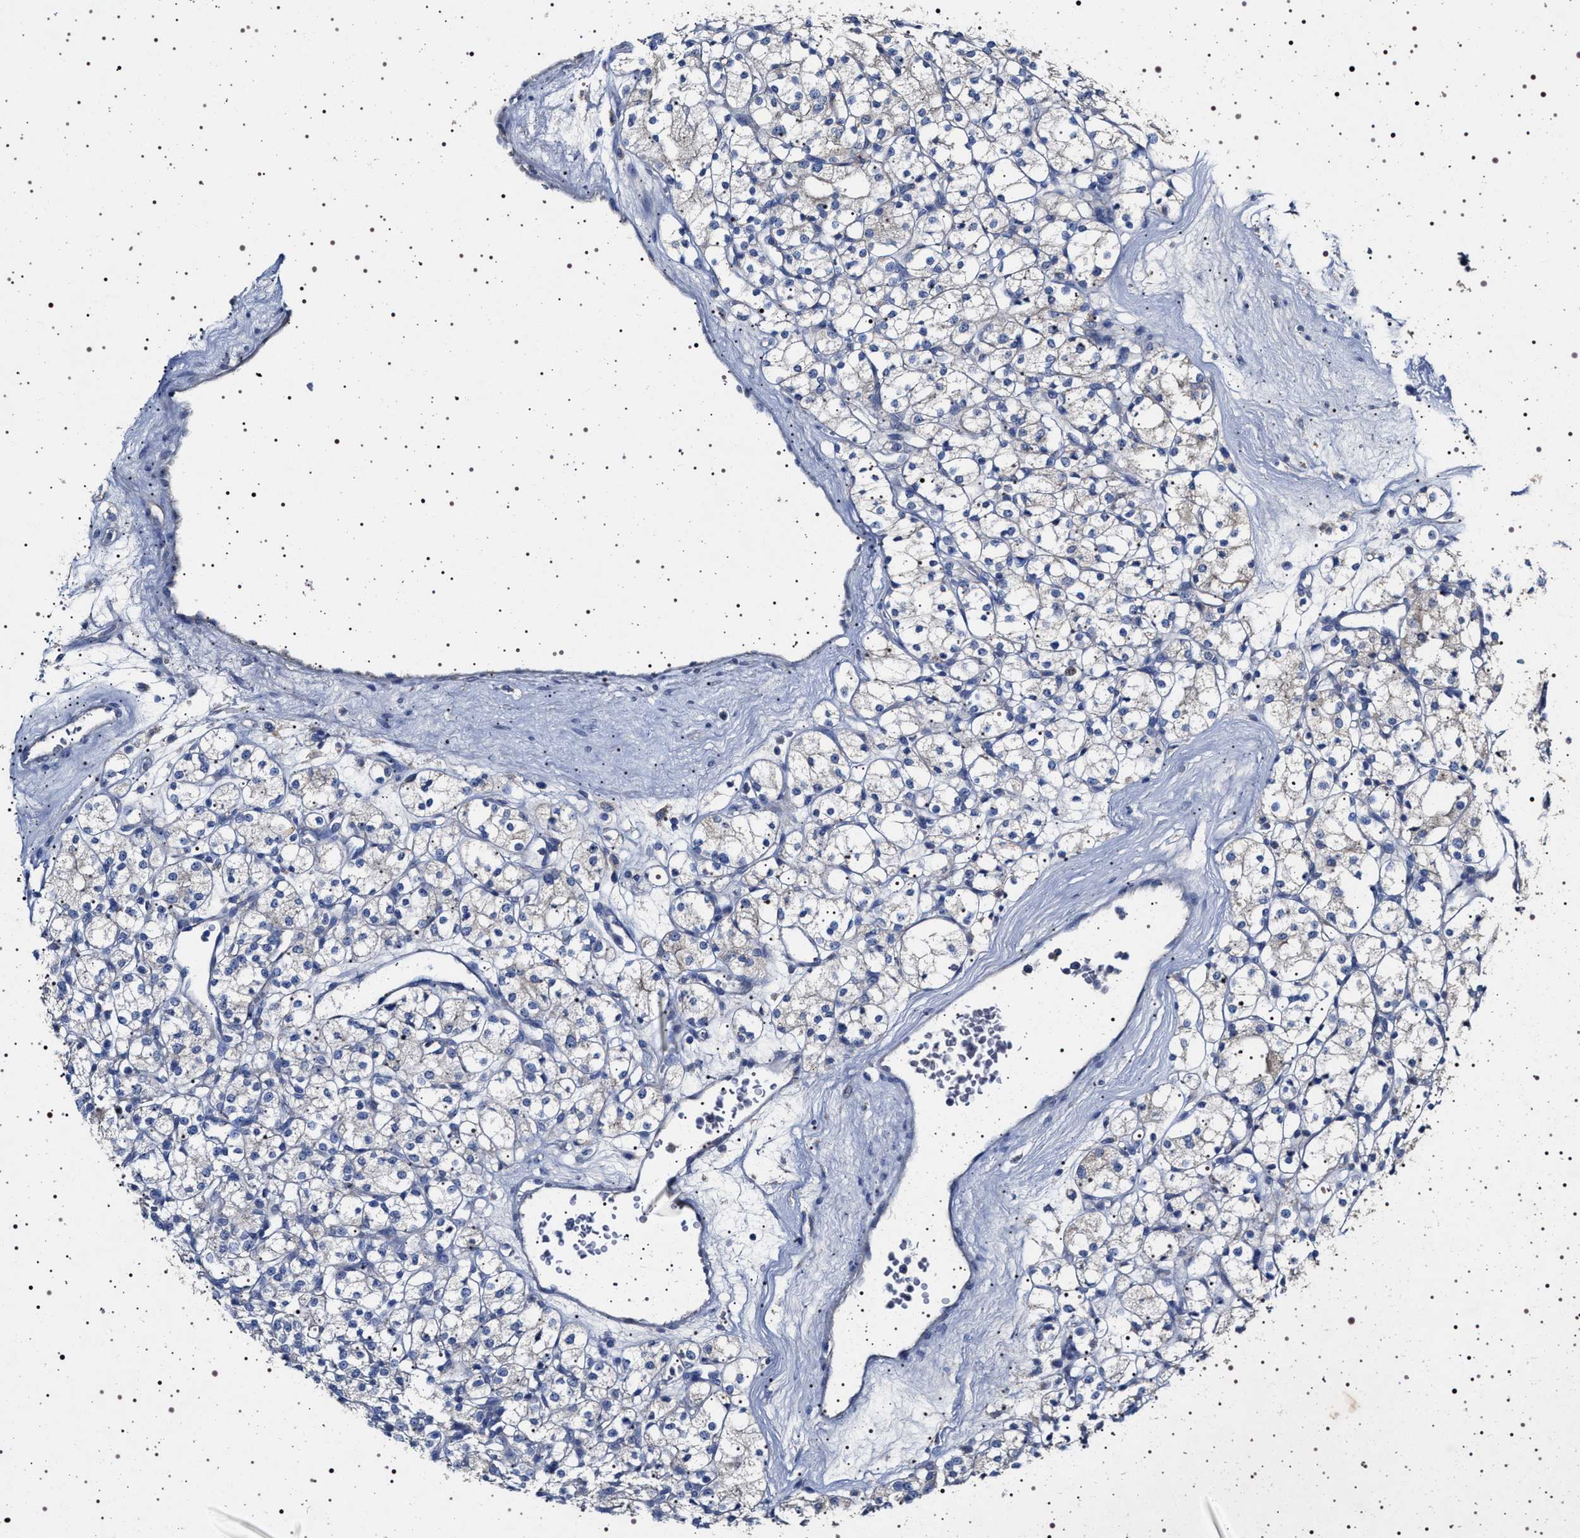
{"staining": {"intensity": "negative", "quantity": "none", "location": "none"}, "tissue": "renal cancer", "cell_type": "Tumor cells", "image_type": "cancer", "snomed": [{"axis": "morphology", "description": "Adenocarcinoma, NOS"}, {"axis": "topography", "description": "Kidney"}], "caption": "A photomicrograph of human renal cancer (adenocarcinoma) is negative for staining in tumor cells.", "gene": "NAALADL2", "patient": {"sex": "male", "age": 77}}